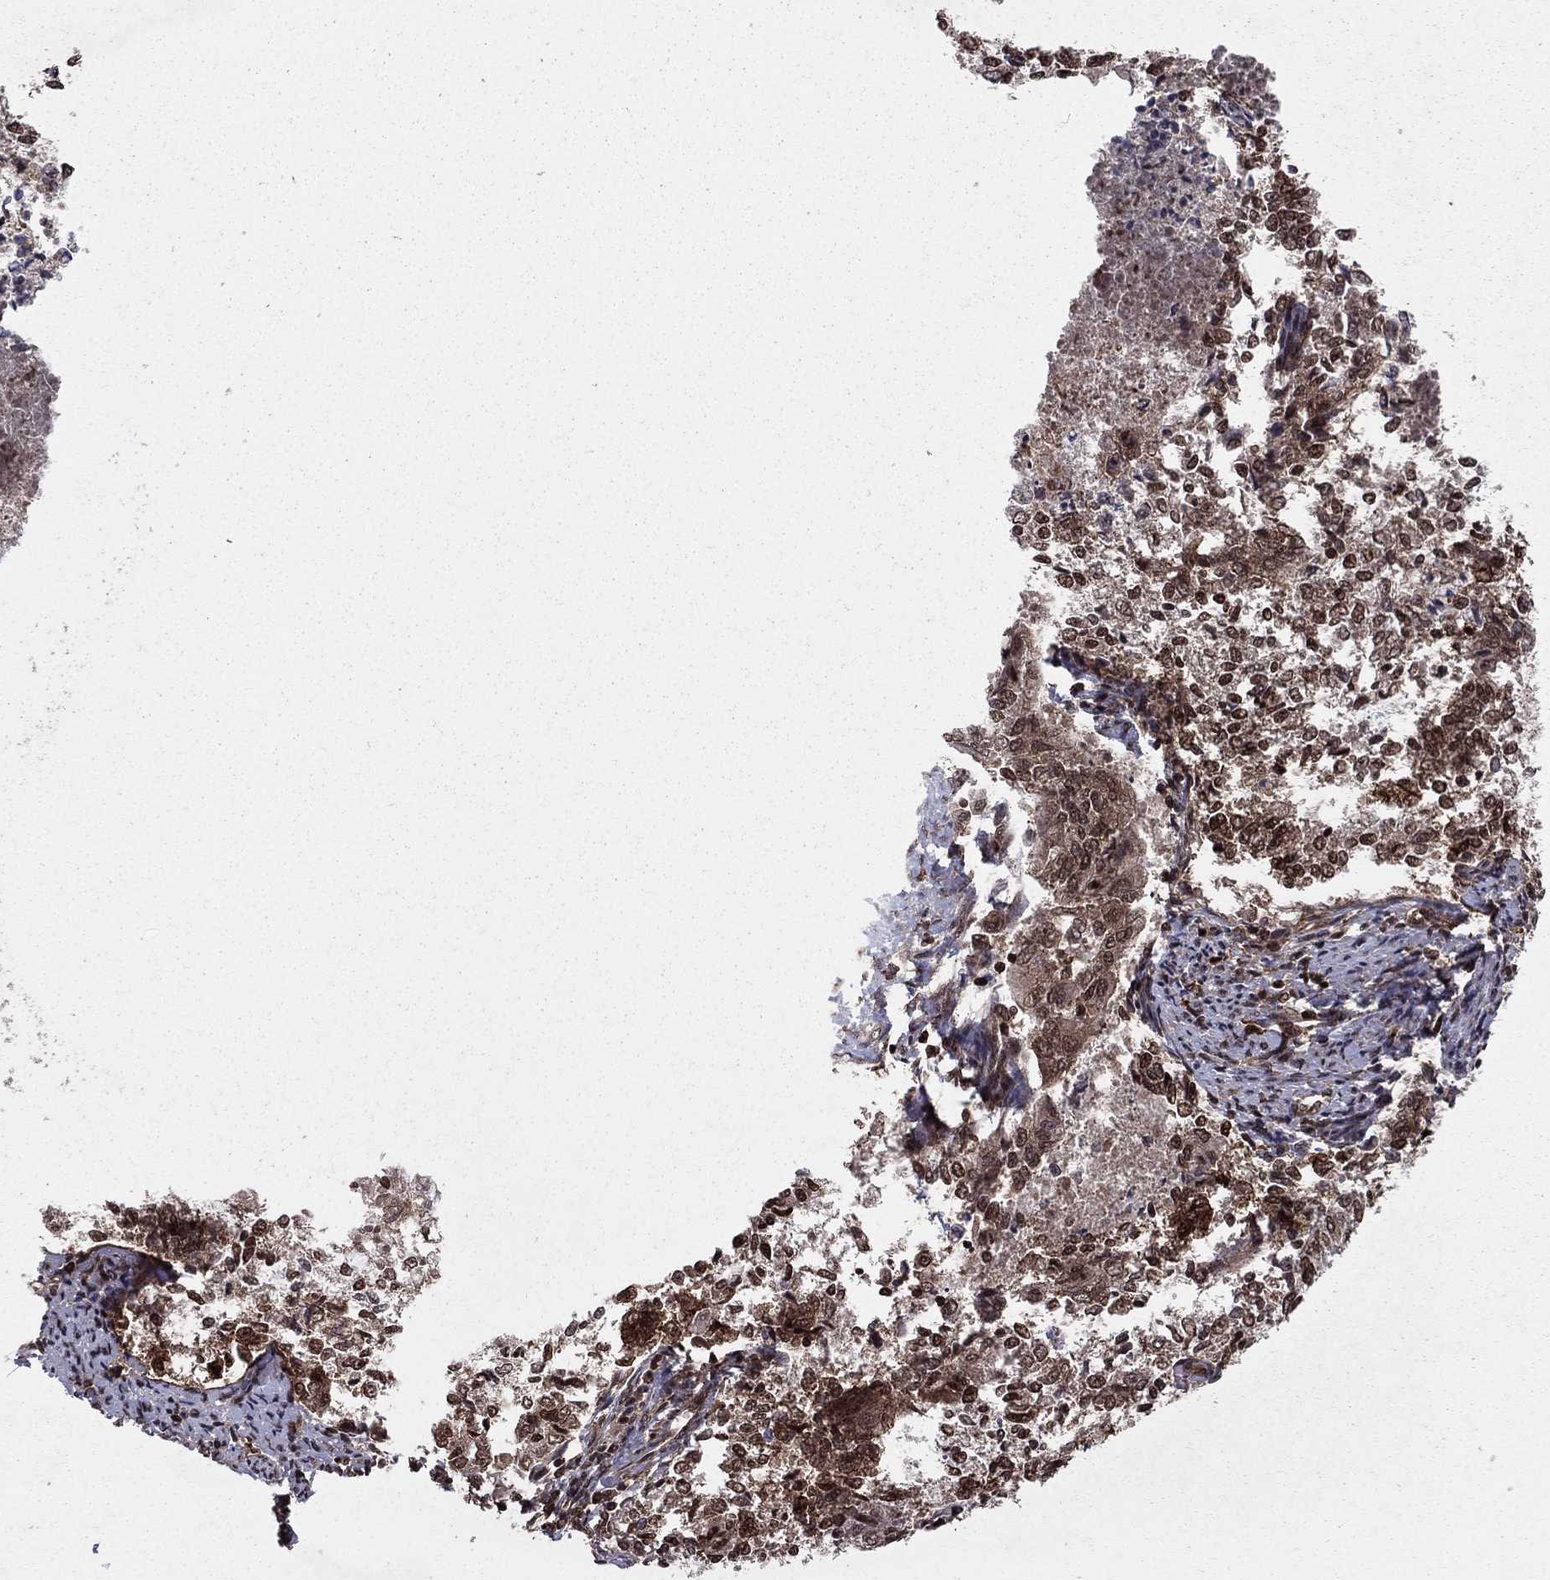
{"staining": {"intensity": "strong", "quantity": "25%-75%", "location": "cytoplasmic/membranous,nuclear"}, "tissue": "endometrial cancer", "cell_type": "Tumor cells", "image_type": "cancer", "snomed": [{"axis": "morphology", "description": "Adenocarcinoma, NOS"}, {"axis": "topography", "description": "Endometrium"}], "caption": "About 25%-75% of tumor cells in human endometrial adenocarcinoma exhibit strong cytoplasmic/membranous and nuclear protein staining as visualized by brown immunohistochemical staining.", "gene": "SSX2IP", "patient": {"sex": "female", "age": 65}}